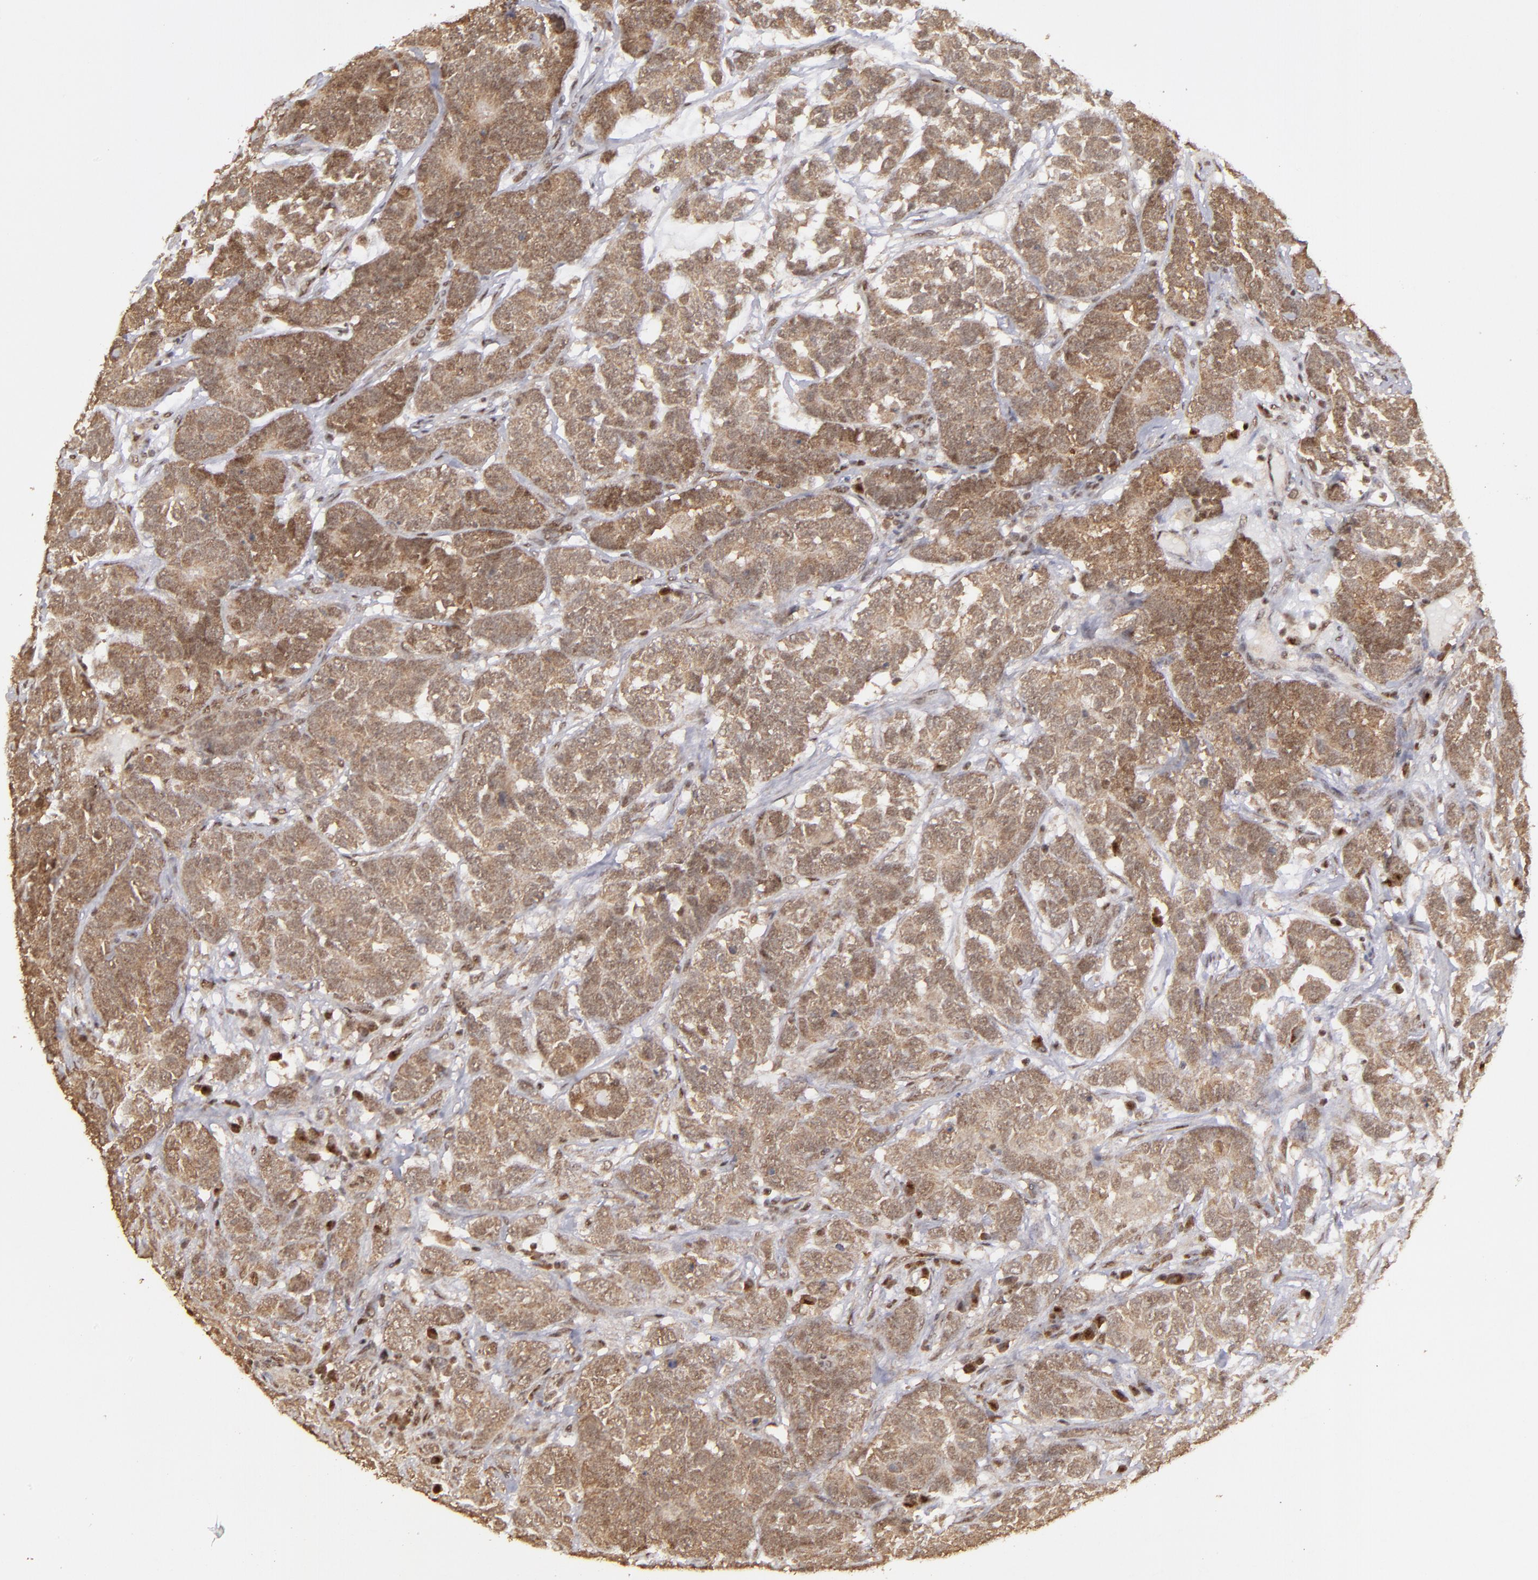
{"staining": {"intensity": "moderate", "quantity": ">75%", "location": "cytoplasmic/membranous"}, "tissue": "testis cancer", "cell_type": "Tumor cells", "image_type": "cancer", "snomed": [{"axis": "morphology", "description": "Carcinoma, Embryonal, NOS"}, {"axis": "topography", "description": "Testis"}], "caption": "Immunohistochemistry (IHC) micrograph of neoplastic tissue: human testis cancer stained using IHC demonstrates medium levels of moderate protein expression localized specifically in the cytoplasmic/membranous of tumor cells, appearing as a cytoplasmic/membranous brown color.", "gene": "ARNT", "patient": {"sex": "male", "age": 26}}